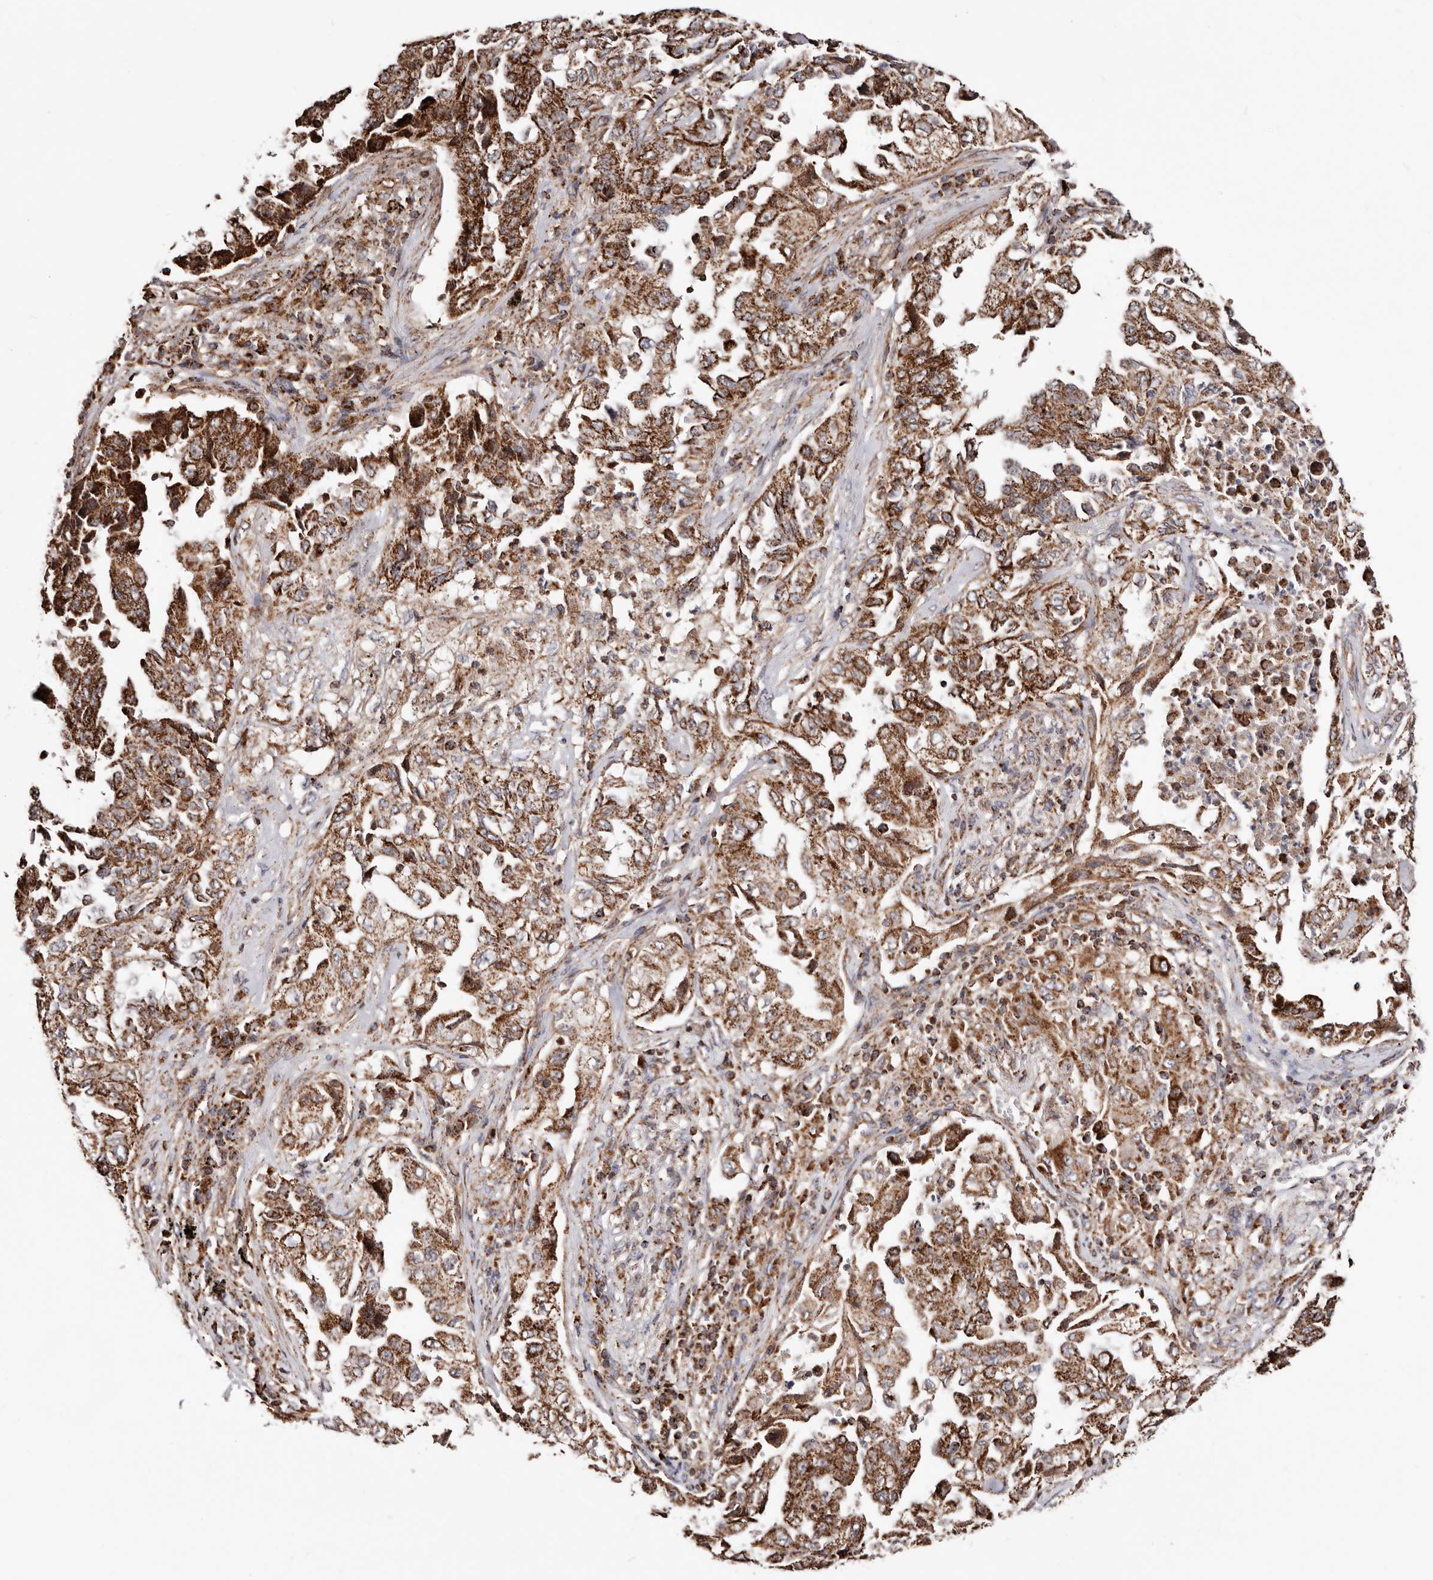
{"staining": {"intensity": "strong", "quantity": ">75%", "location": "cytoplasmic/membranous"}, "tissue": "lung cancer", "cell_type": "Tumor cells", "image_type": "cancer", "snomed": [{"axis": "morphology", "description": "Adenocarcinoma, NOS"}, {"axis": "topography", "description": "Lung"}], "caption": "This micrograph shows immunohistochemistry staining of lung cancer, with high strong cytoplasmic/membranous staining in about >75% of tumor cells.", "gene": "PRKACB", "patient": {"sex": "female", "age": 51}}